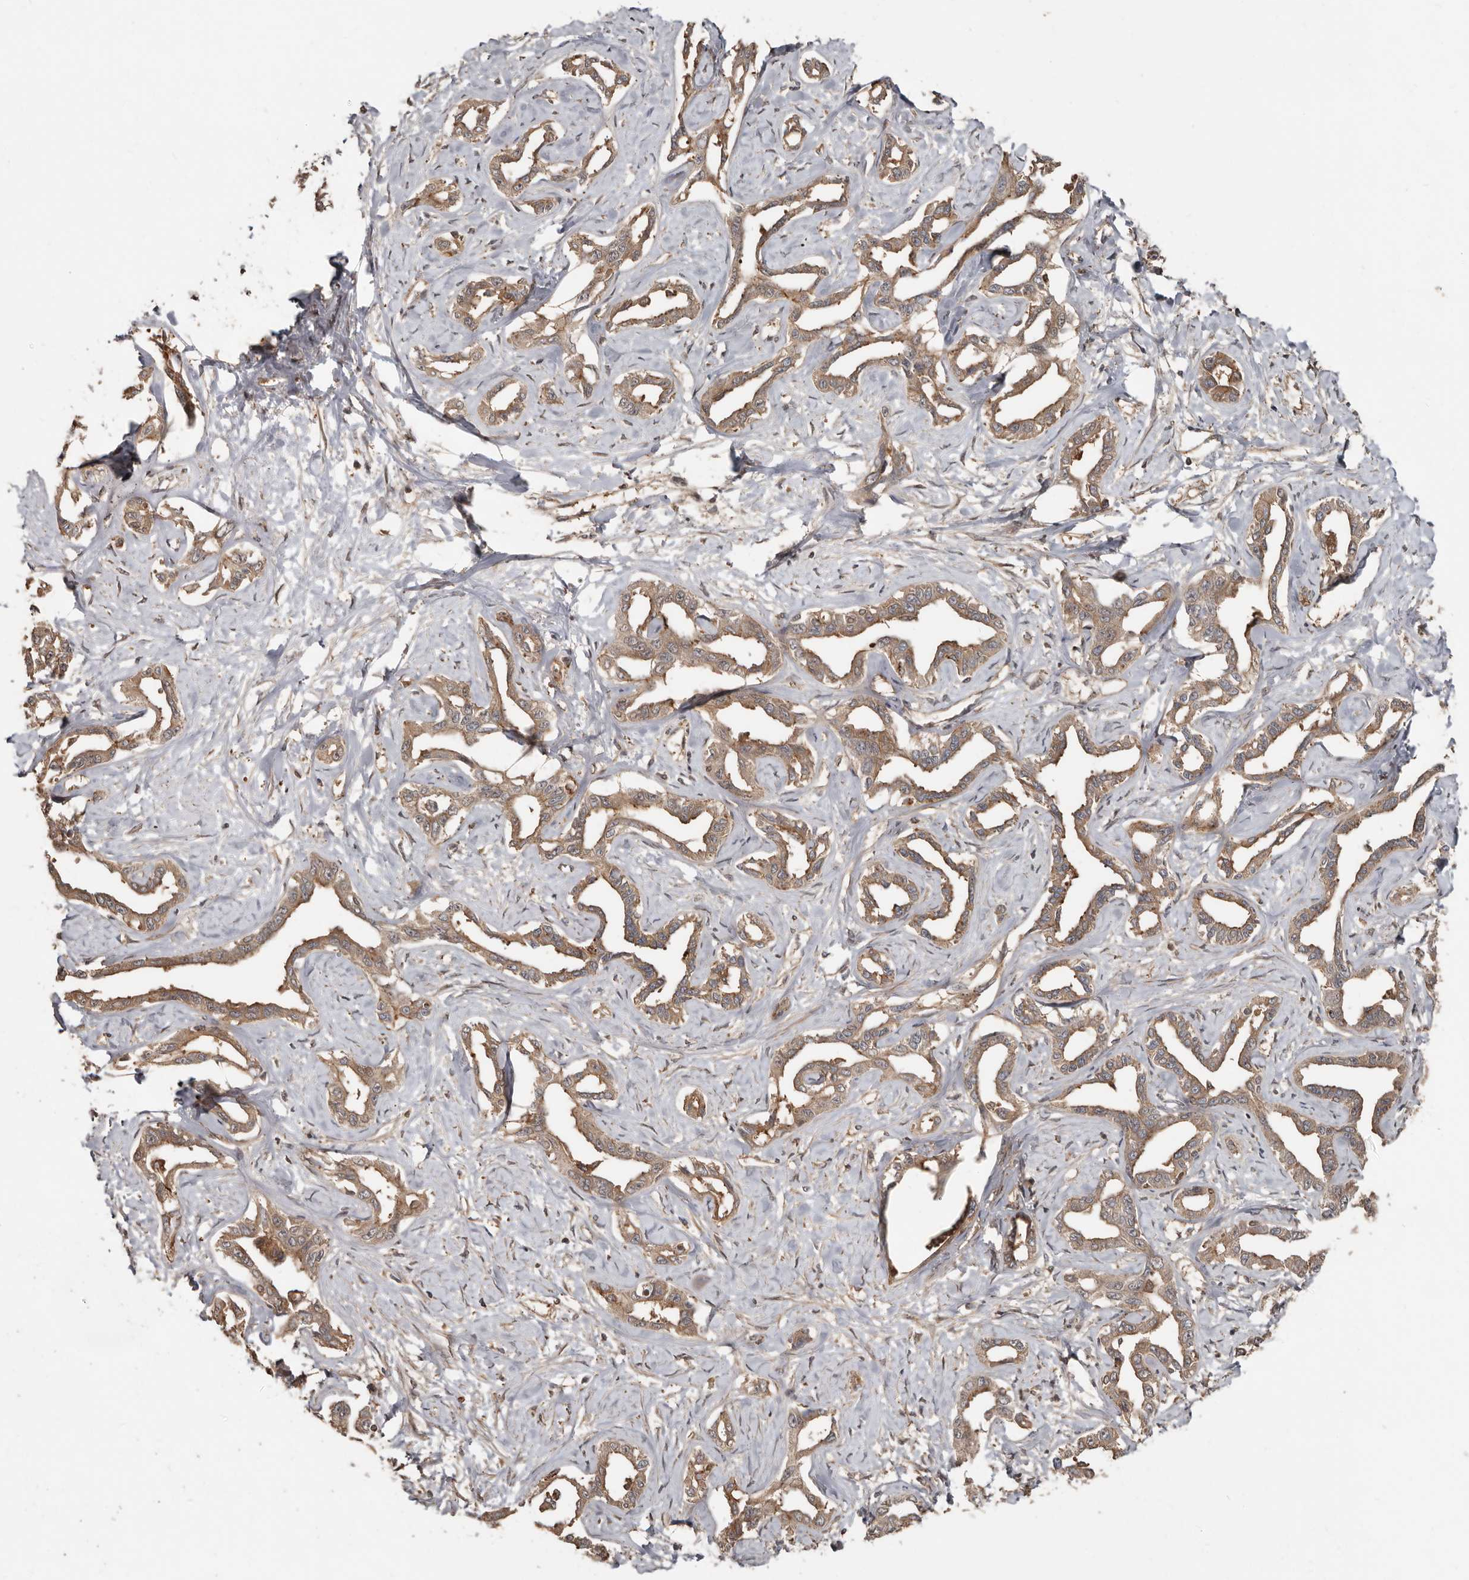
{"staining": {"intensity": "moderate", "quantity": ">75%", "location": "cytoplasmic/membranous"}, "tissue": "liver cancer", "cell_type": "Tumor cells", "image_type": "cancer", "snomed": [{"axis": "morphology", "description": "Cholangiocarcinoma"}, {"axis": "topography", "description": "Liver"}], "caption": "Tumor cells reveal moderate cytoplasmic/membranous staining in about >75% of cells in liver cancer (cholangiocarcinoma). (Brightfield microscopy of DAB IHC at high magnification).", "gene": "EXOC3L1", "patient": {"sex": "male", "age": 59}}